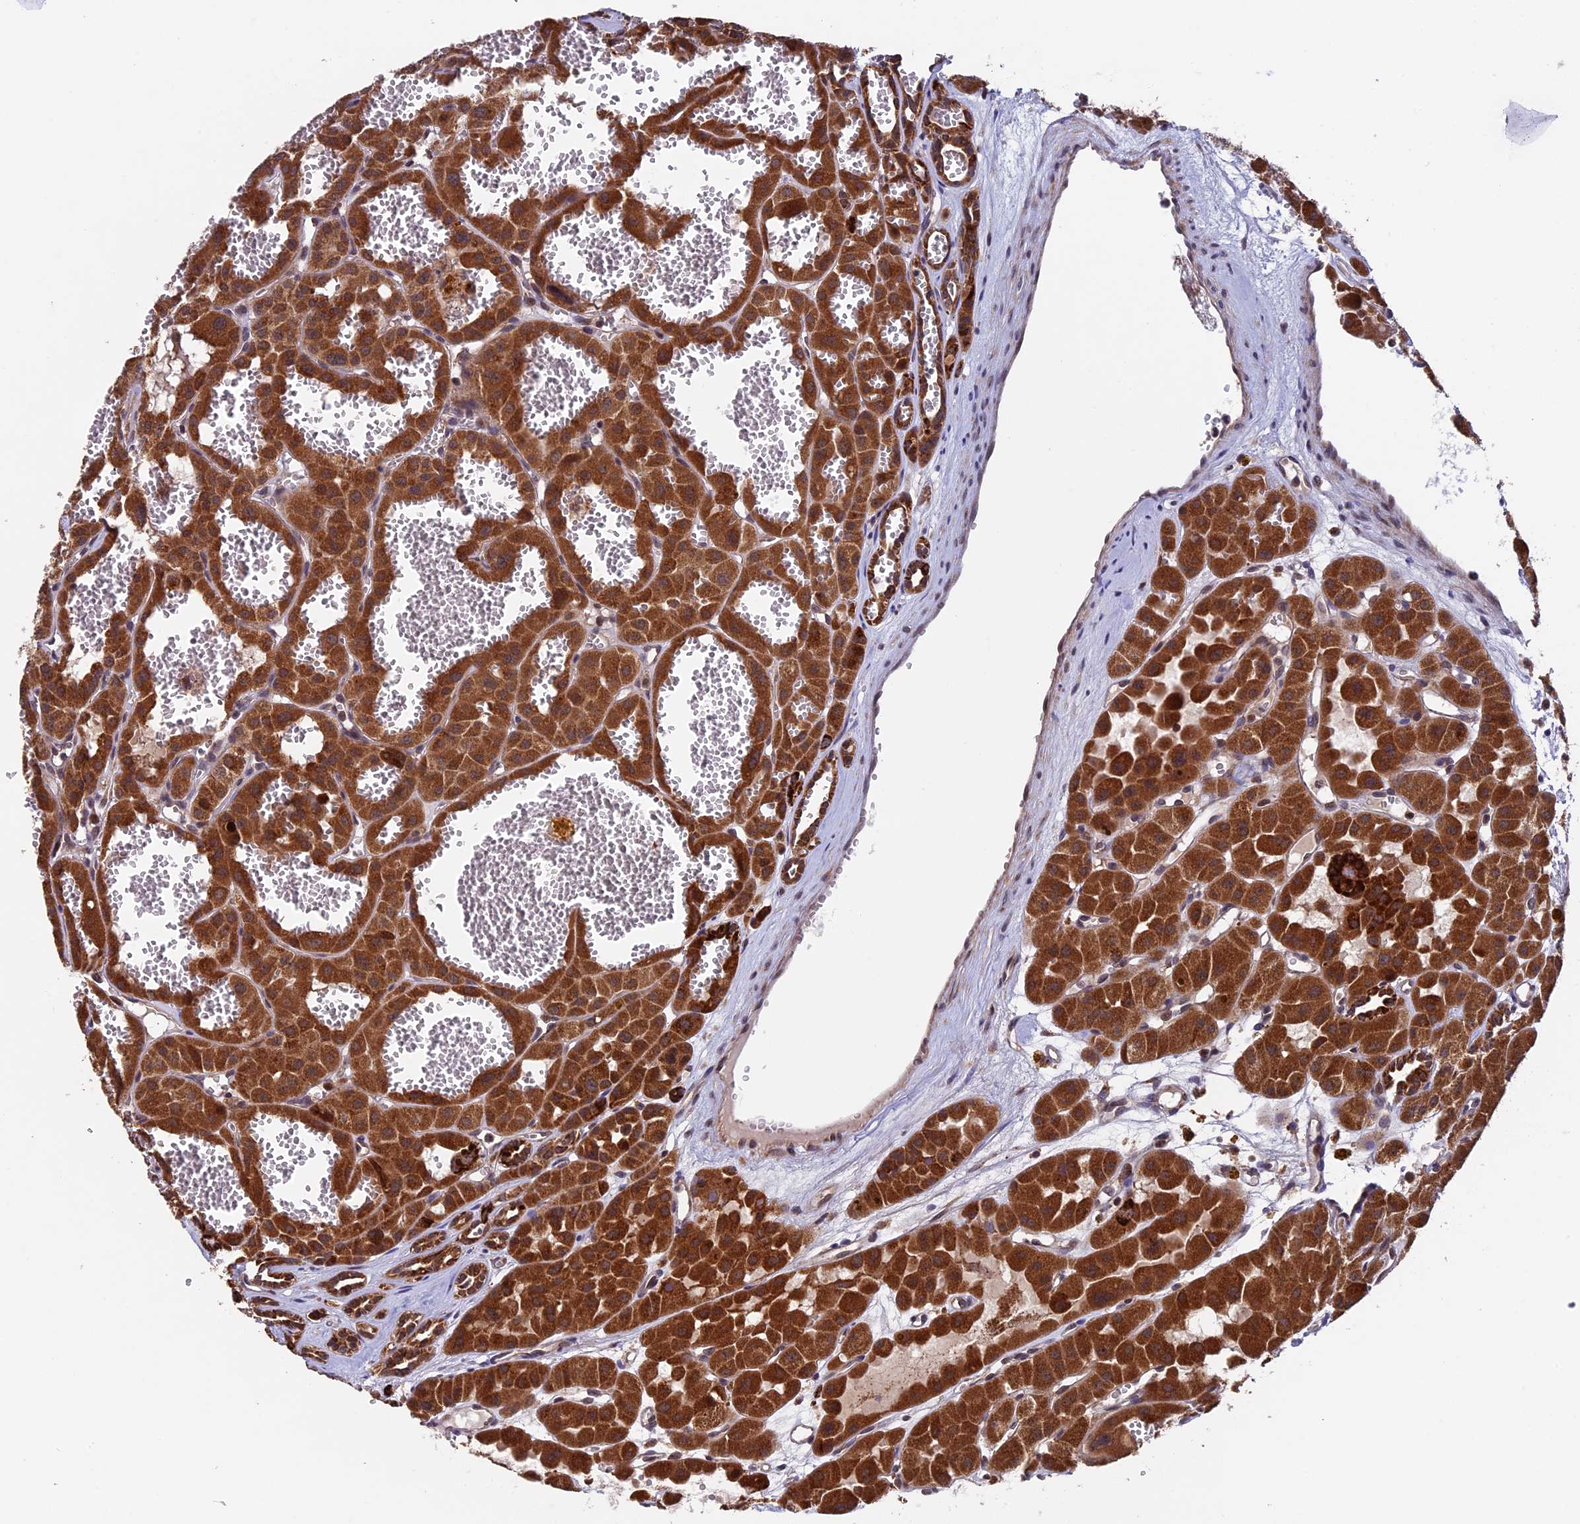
{"staining": {"intensity": "strong", "quantity": ">75%", "location": "cytoplasmic/membranous"}, "tissue": "renal cancer", "cell_type": "Tumor cells", "image_type": "cancer", "snomed": [{"axis": "morphology", "description": "Carcinoma, NOS"}, {"axis": "topography", "description": "Kidney"}], "caption": "Carcinoma (renal) stained with IHC exhibits strong cytoplasmic/membranous expression in approximately >75% of tumor cells.", "gene": "RNF17", "patient": {"sex": "female", "age": 75}}